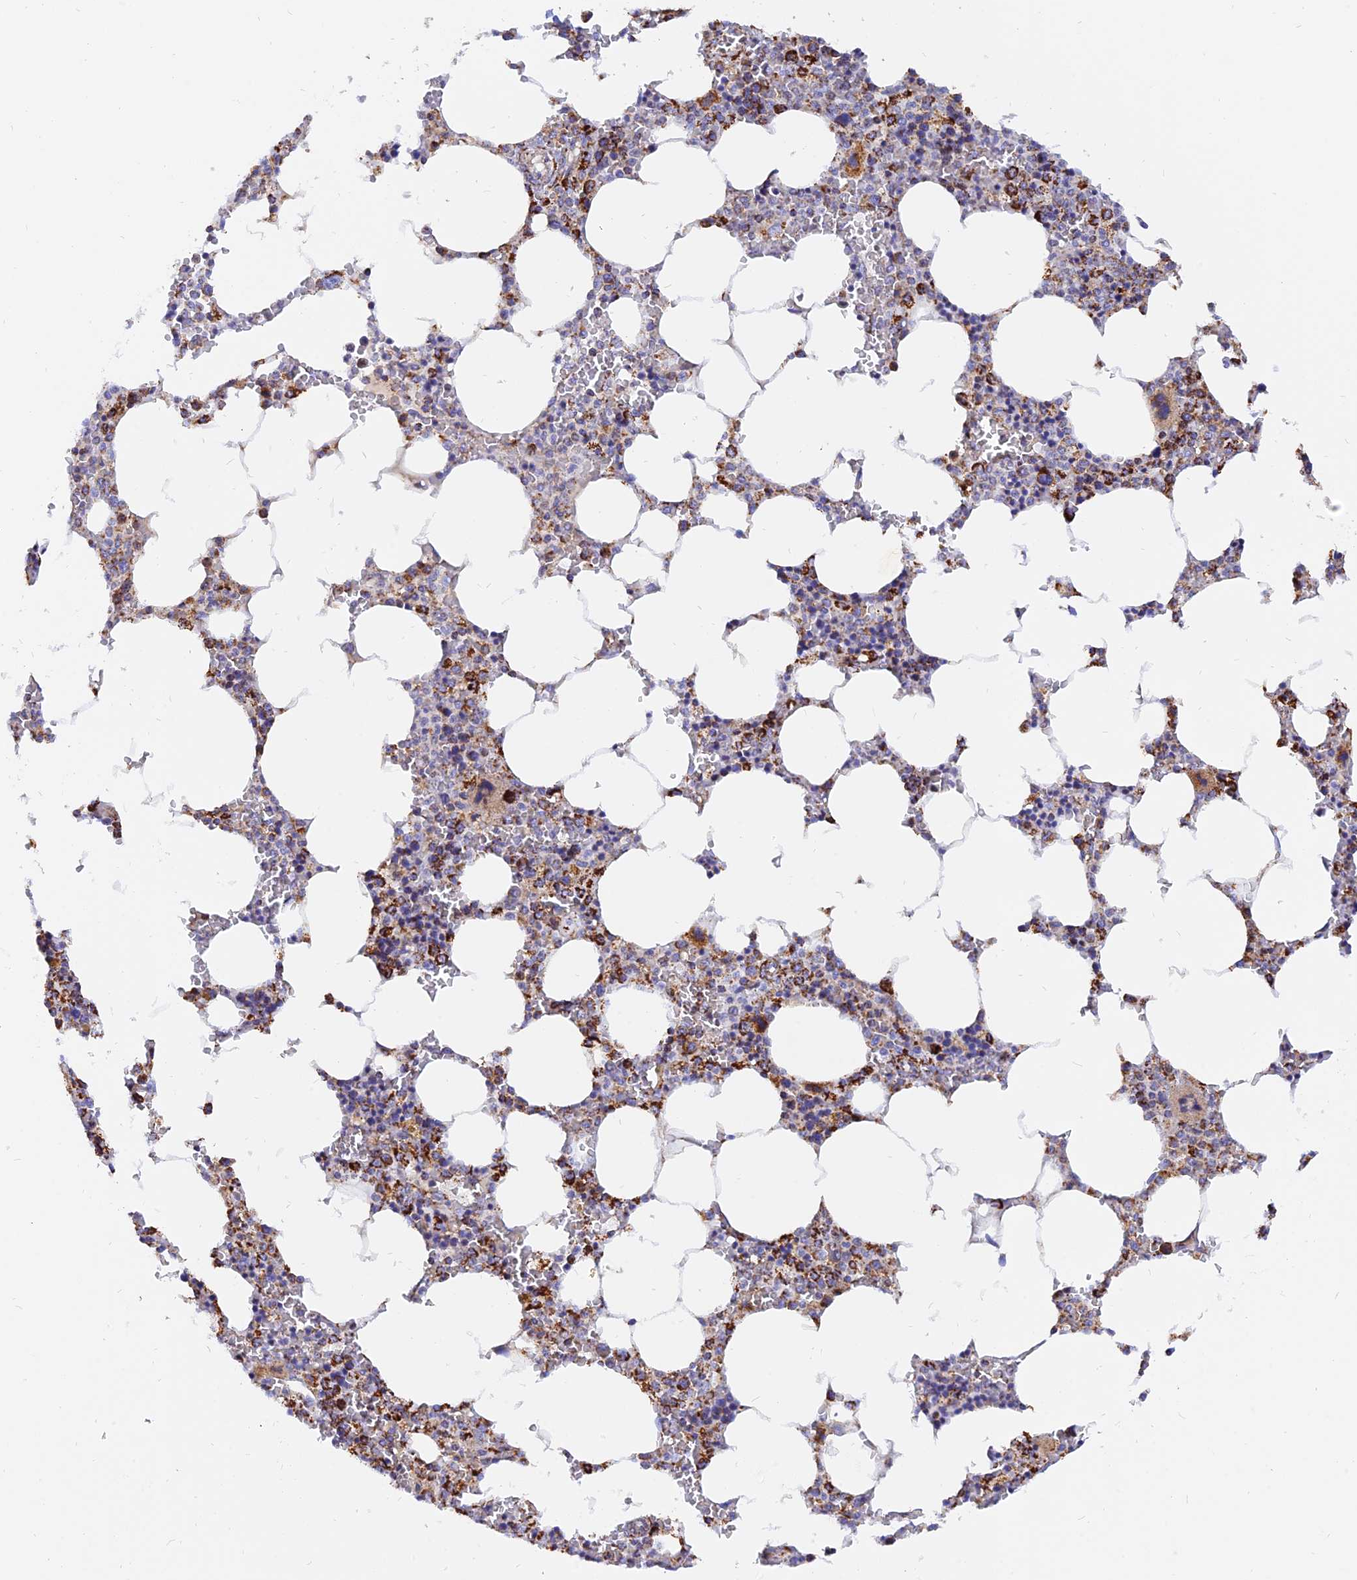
{"staining": {"intensity": "strong", "quantity": "<25%", "location": "cytoplasmic/membranous"}, "tissue": "bone marrow", "cell_type": "Hematopoietic cells", "image_type": "normal", "snomed": [{"axis": "morphology", "description": "Normal tissue, NOS"}, {"axis": "topography", "description": "Bone marrow"}], "caption": "Immunohistochemical staining of normal human bone marrow demonstrates medium levels of strong cytoplasmic/membranous staining in approximately <25% of hematopoietic cells. (Brightfield microscopy of DAB IHC at high magnification).", "gene": "NDUFB6", "patient": {"sex": "male", "age": 70}}